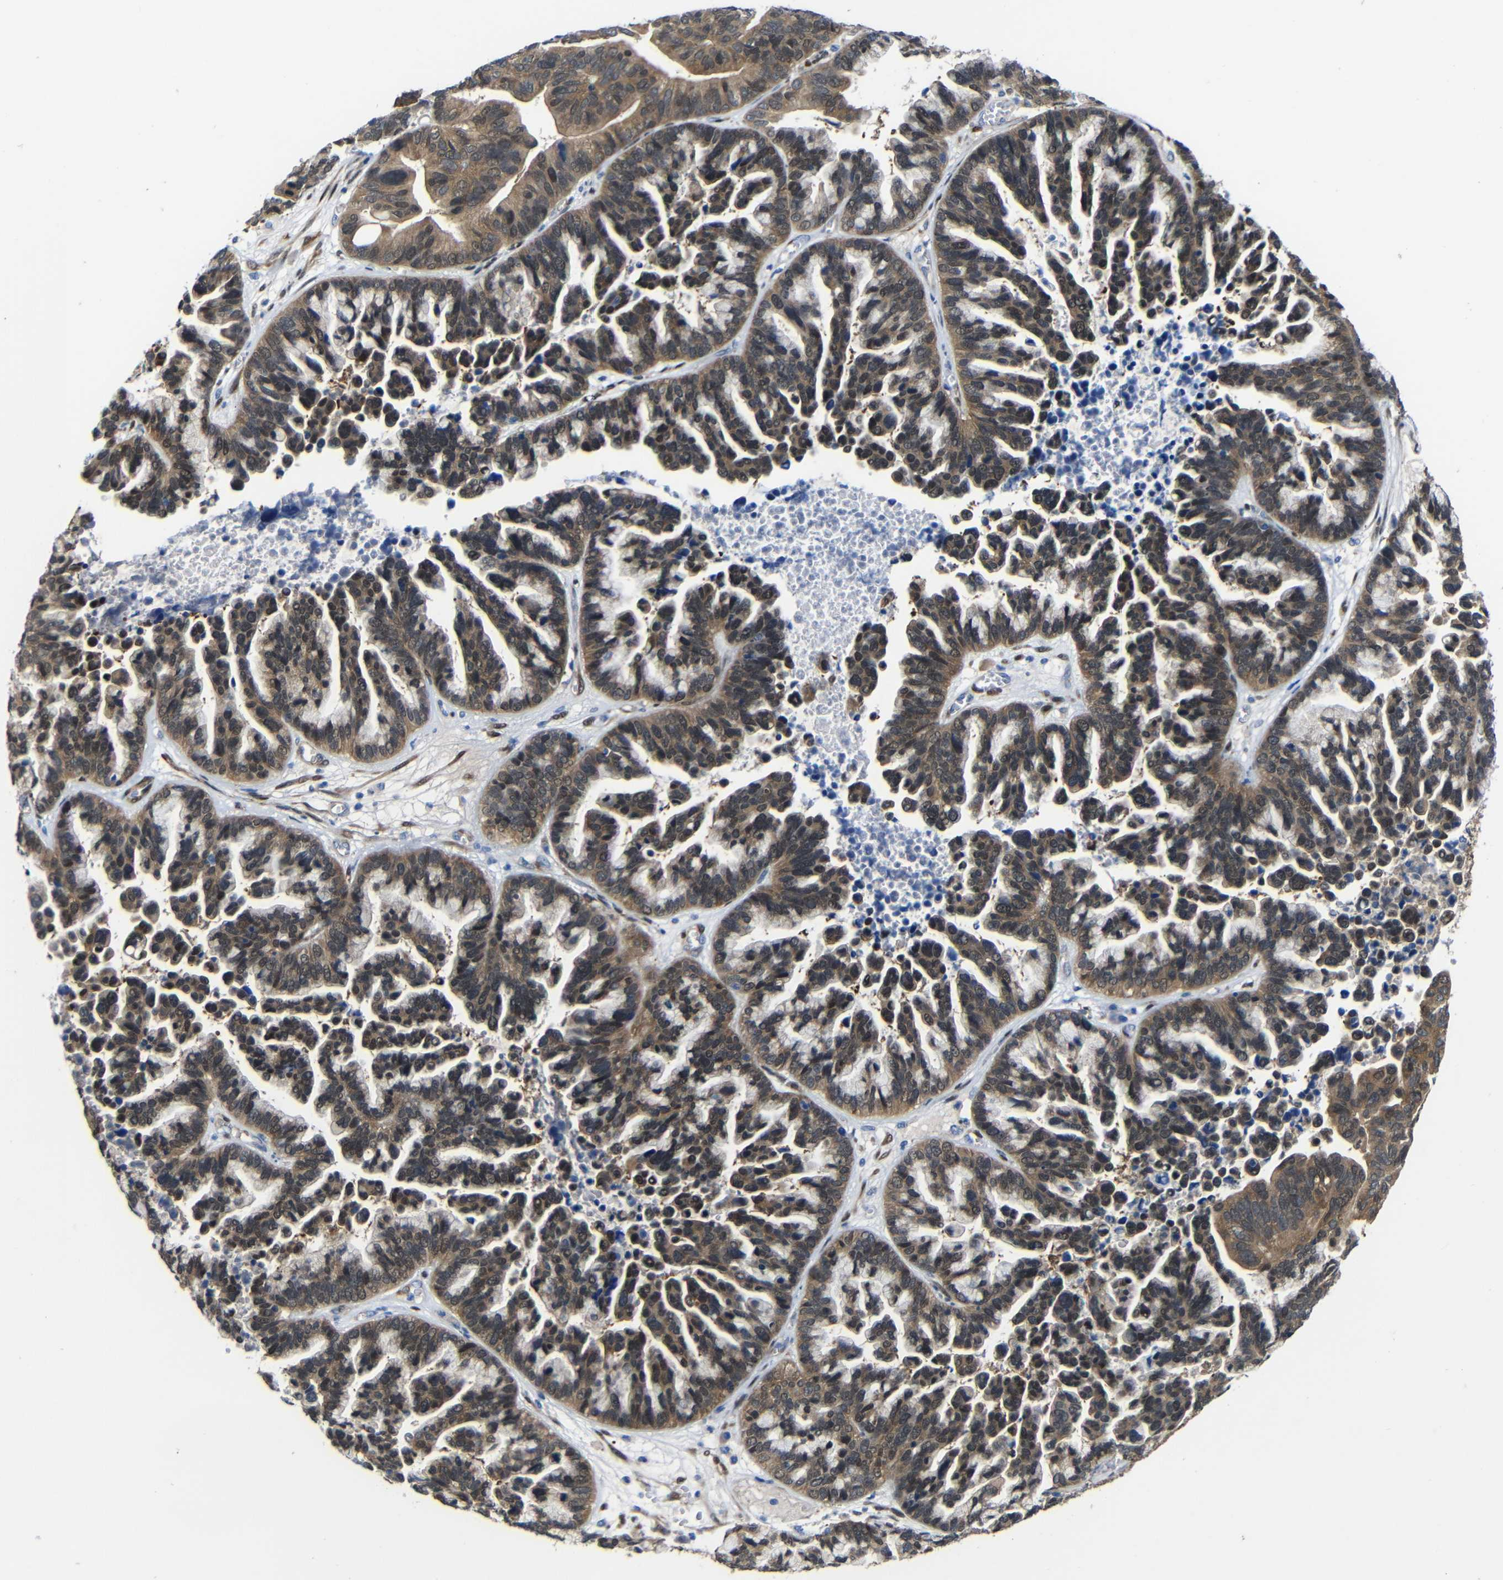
{"staining": {"intensity": "moderate", "quantity": ">75%", "location": "cytoplasmic/membranous,nuclear"}, "tissue": "ovarian cancer", "cell_type": "Tumor cells", "image_type": "cancer", "snomed": [{"axis": "morphology", "description": "Cystadenocarcinoma, serous, NOS"}, {"axis": "topography", "description": "Ovary"}], "caption": "Protein analysis of ovarian cancer (serous cystadenocarcinoma) tissue displays moderate cytoplasmic/membranous and nuclear staining in about >75% of tumor cells.", "gene": "YAP1", "patient": {"sex": "female", "age": 56}}